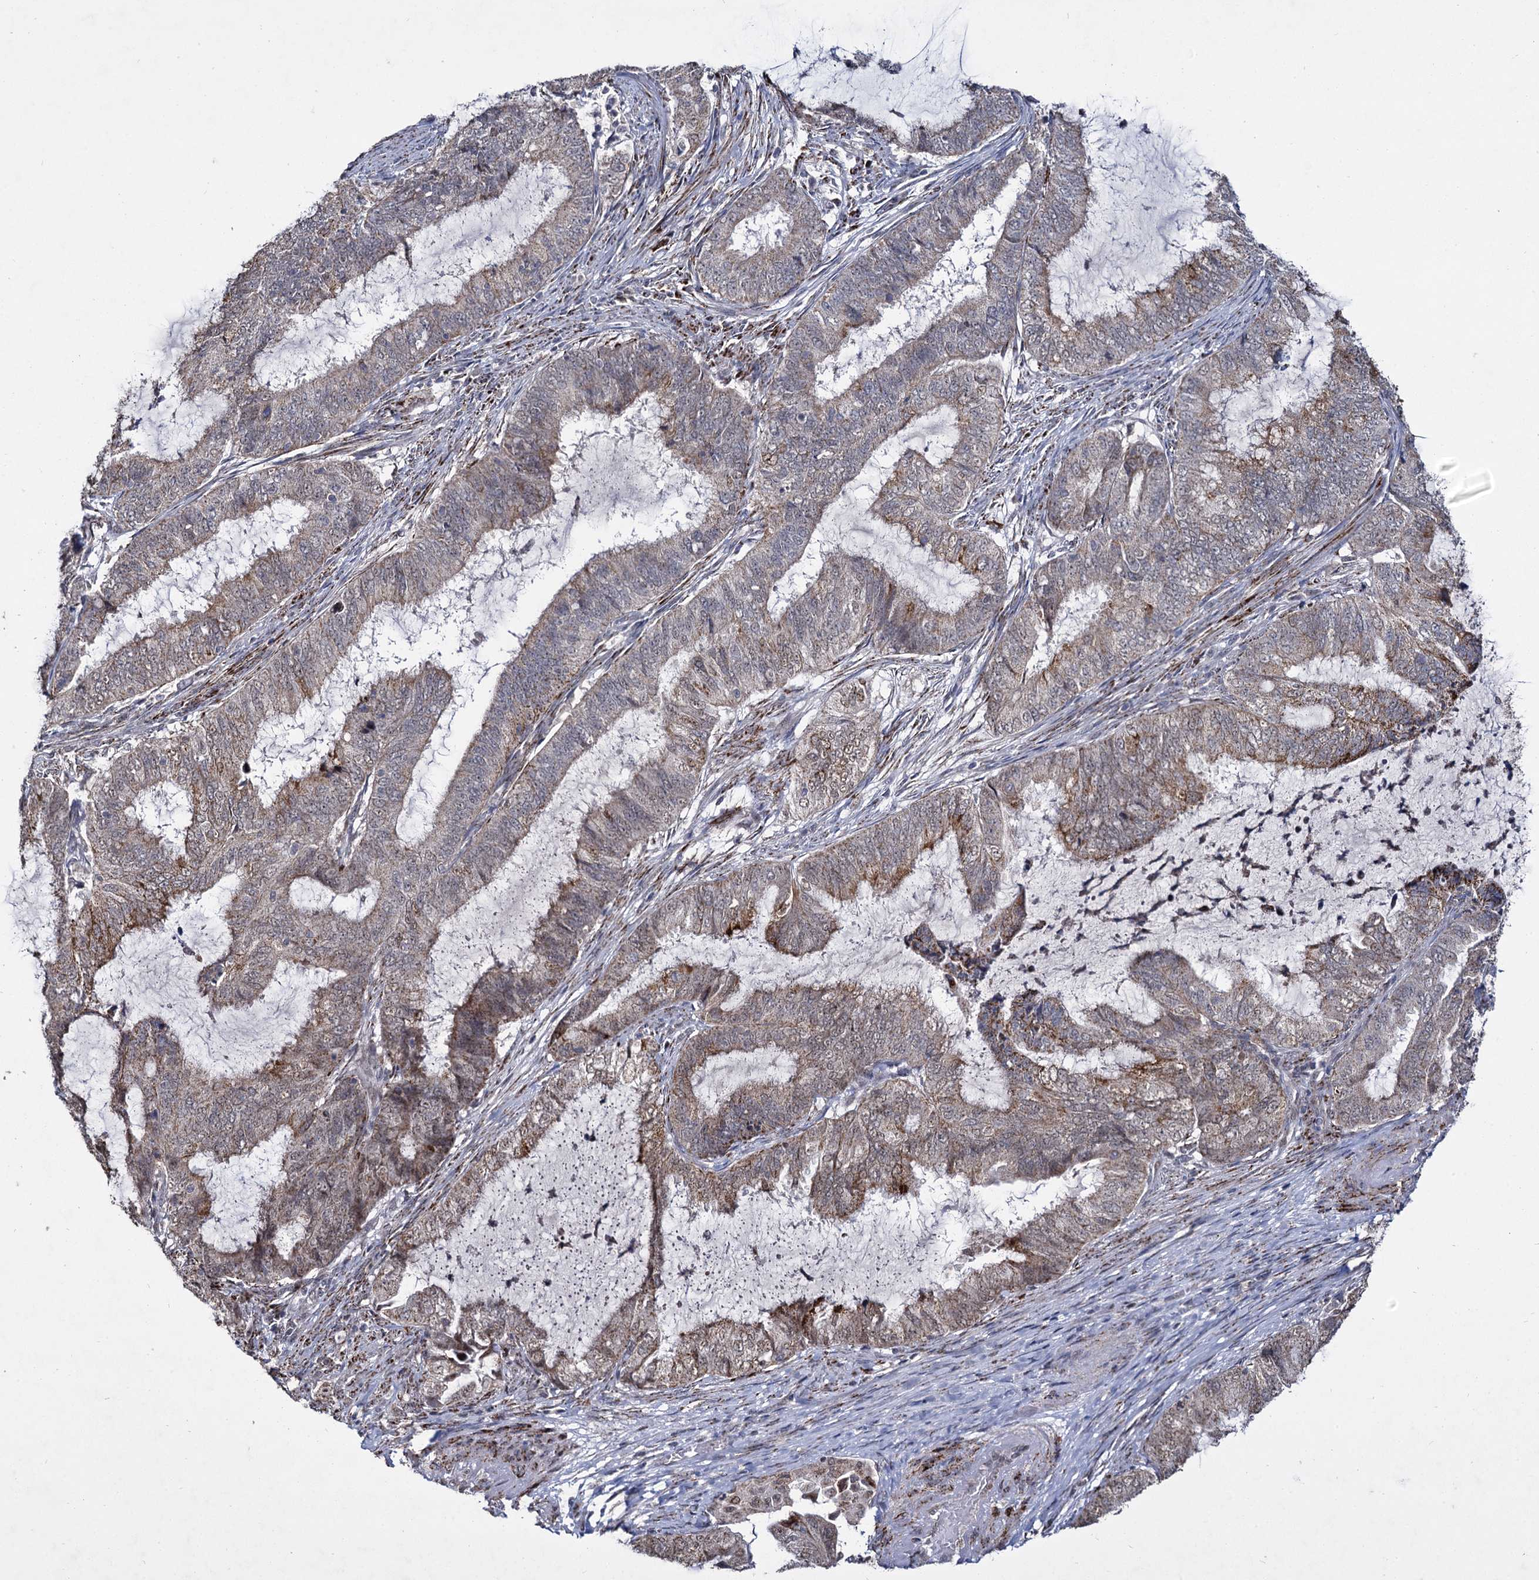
{"staining": {"intensity": "weak", "quantity": "<25%", "location": "cytoplasmic/membranous"}, "tissue": "endometrial cancer", "cell_type": "Tumor cells", "image_type": "cancer", "snomed": [{"axis": "morphology", "description": "Adenocarcinoma, NOS"}, {"axis": "topography", "description": "Endometrium"}], "caption": "The image demonstrates no staining of tumor cells in endometrial cancer (adenocarcinoma). Brightfield microscopy of immunohistochemistry (IHC) stained with DAB (brown) and hematoxylin (blue), captured at high magnification.", "gene": "RPUSD4", "patient": {"sex": "female", "age": 51}}